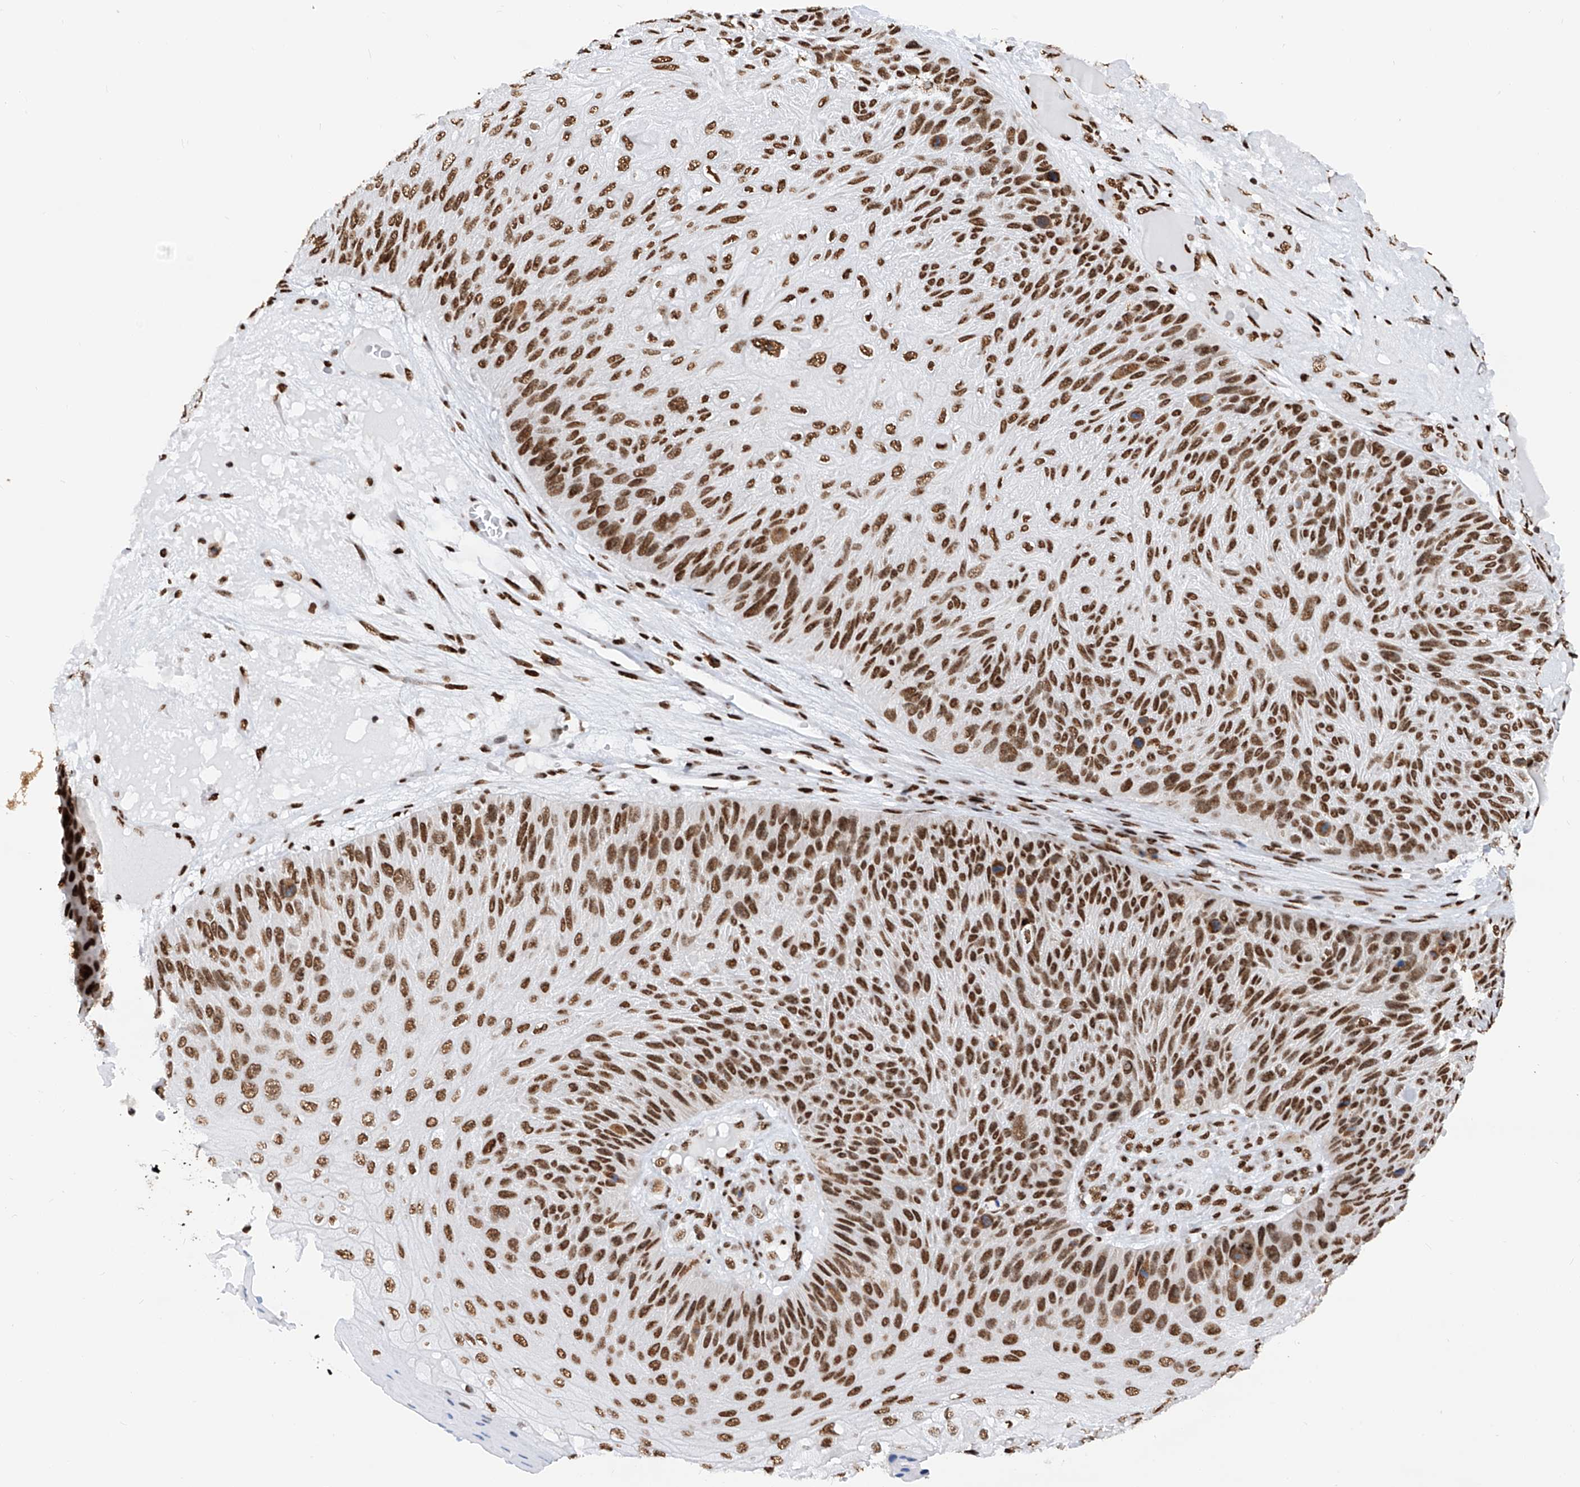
{"staining": {"intensity": "strong", "quantity": ">75%", "location": "nuclear"}, "tissue": "skin cancer", "cell_type": "Tumor cells", "image_type": "cancer", "snomed": [{"axis": "morphology", "description": "Squamous cell carcinoma, NOS"}, {"axis": "topography", "description": "Skin"}], "caption": "Immunohistochemistry of human squamous cell carcinoma (skin) reveals high levels of strong nuclear expression in approximately >75% of tumor cells. Nuclei are stained in blue.", "gene": "SRSF6", "patient": {"sex": "female", "age": 88}}